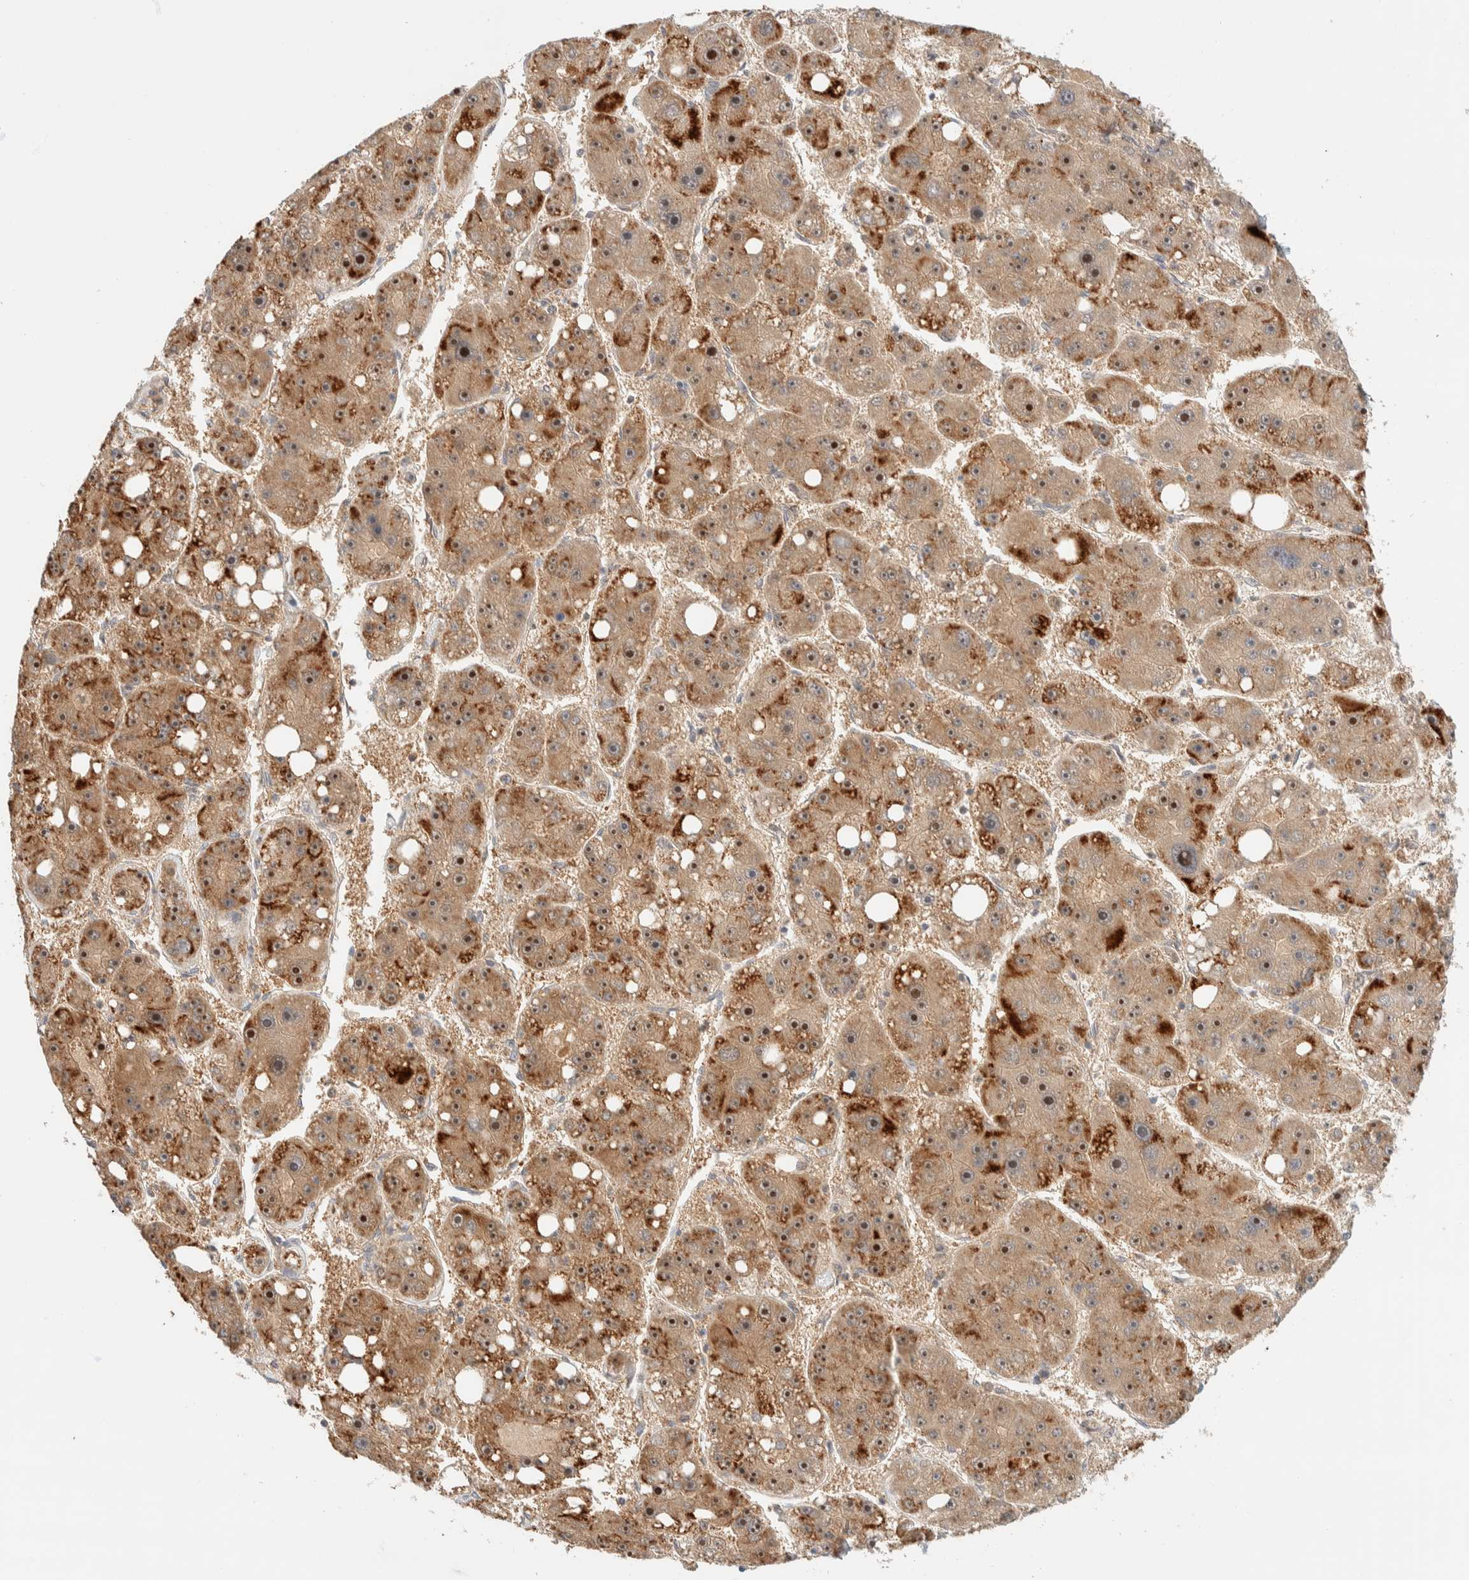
{"staining": {"intensity": "moderate", "quantity": ">75%", "location": "cytoplasmic/membranous,nuclear"}, "tissue": "liver cancer", "cell_type": "Tumor cells", "image_type": "cancer", "snomed": [{"axis": "morphology", "description": "Carcinoma, Hepatocellular, NOS"}, {"axis": "topography", "description": "Liver"}], "caption": "Human liver hepatocellular carcinoma stained with a protein marker demonstrates moderate staining in tumor cells.", "gene": "HDHD3", "patient": {"sex": "female", "age": 61}}